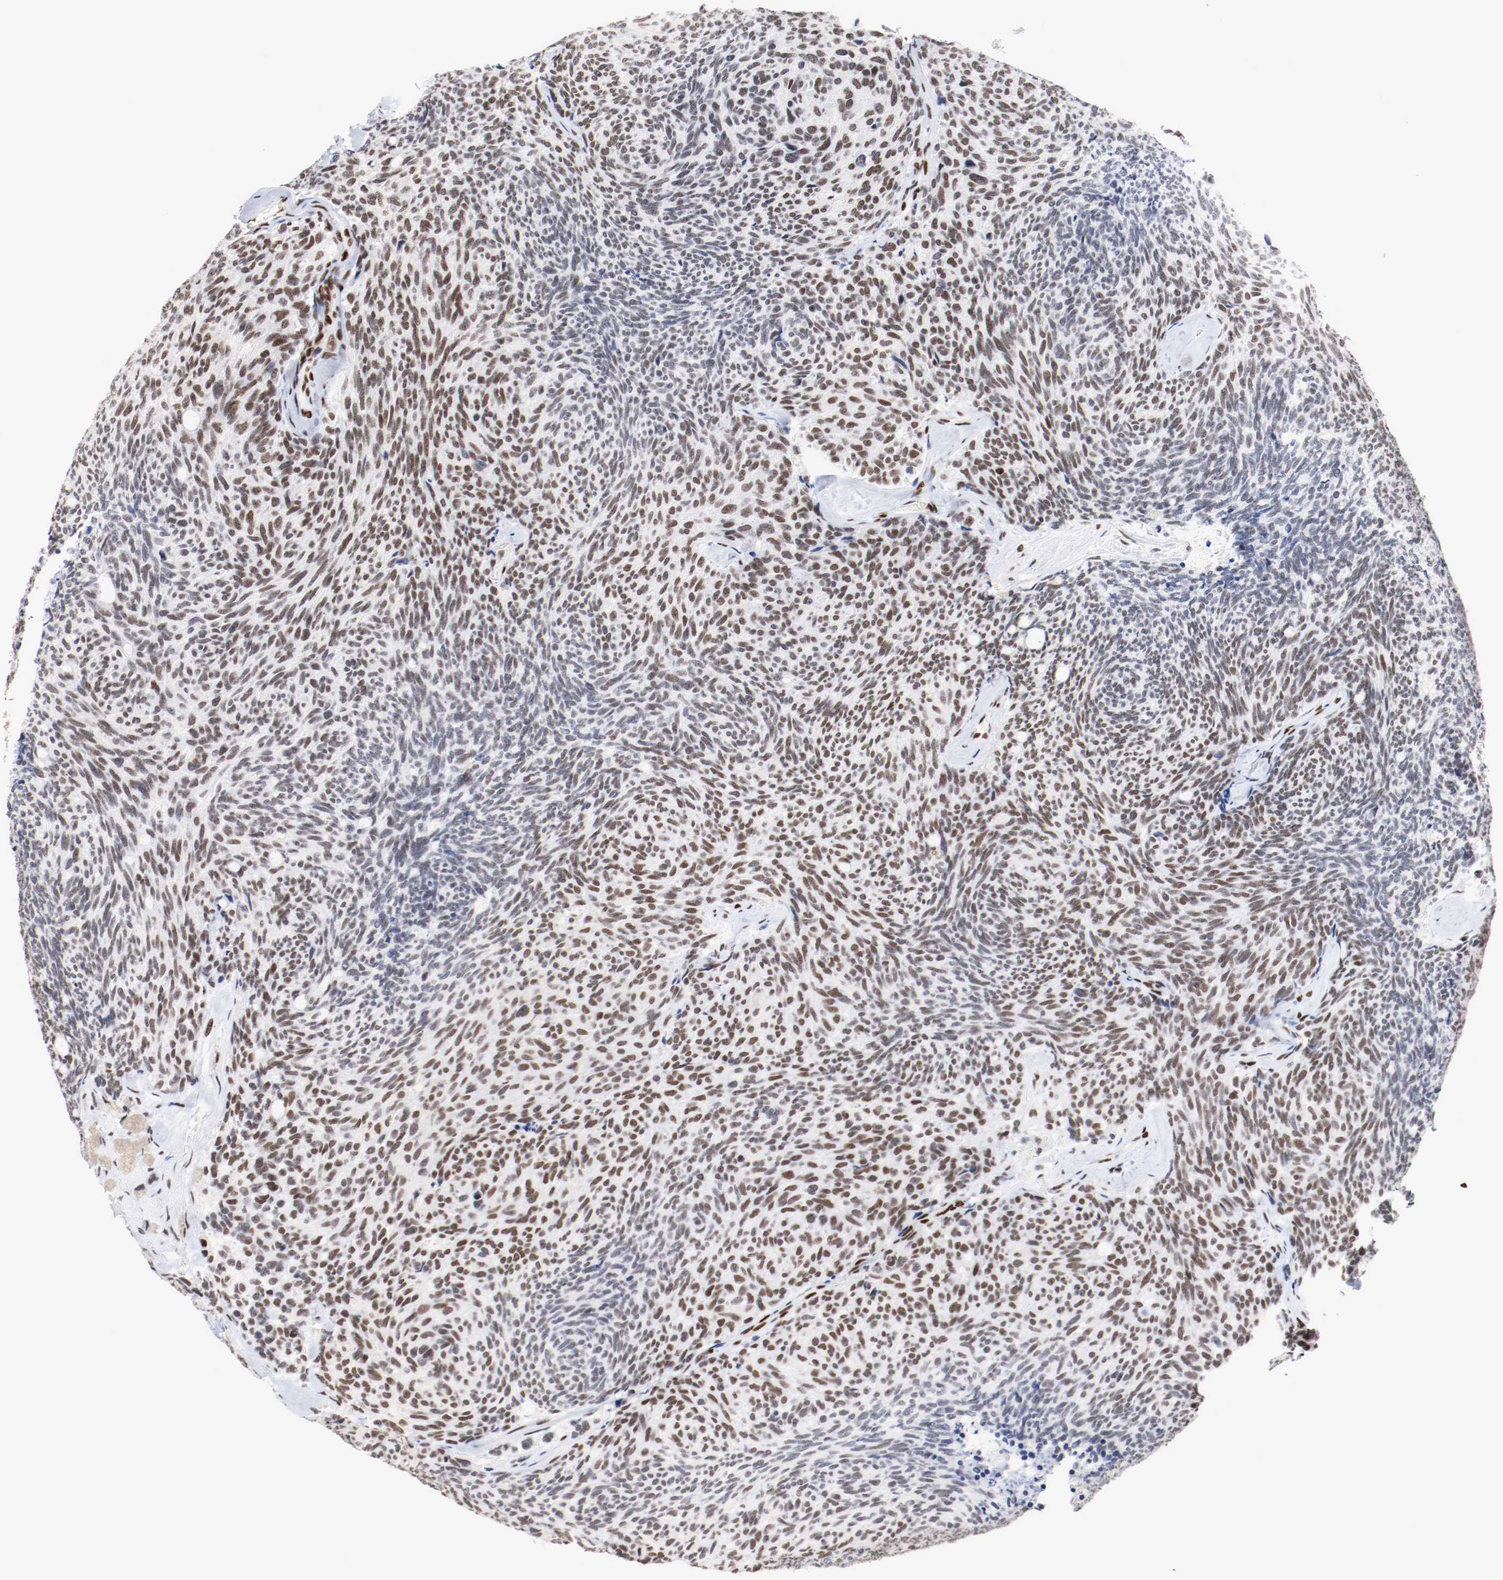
{"staining": {"intensity": "moderate", "quantity": ">75%", "location": "nuclear"}, "tissue": "carcinoid", "cell_type": "Tumor cells", "image_type": "cancer", "snomed": [{"axis": "morphology", "description": "Carcinoid, malignant, NOS"}, {"axis": "topography", "description": "Pancreas"}], "caption": "DAB immunohistochemical staining of carcinoid shows moderate nuclear protein staining in about >75% of tumor cells. Using DAB (brown) and hematoxylin (blue) stains, captured at high magnification using brightfield microscopy.", "gene": "MEF2D", "patient": {"sex": "female", "age": 54}}